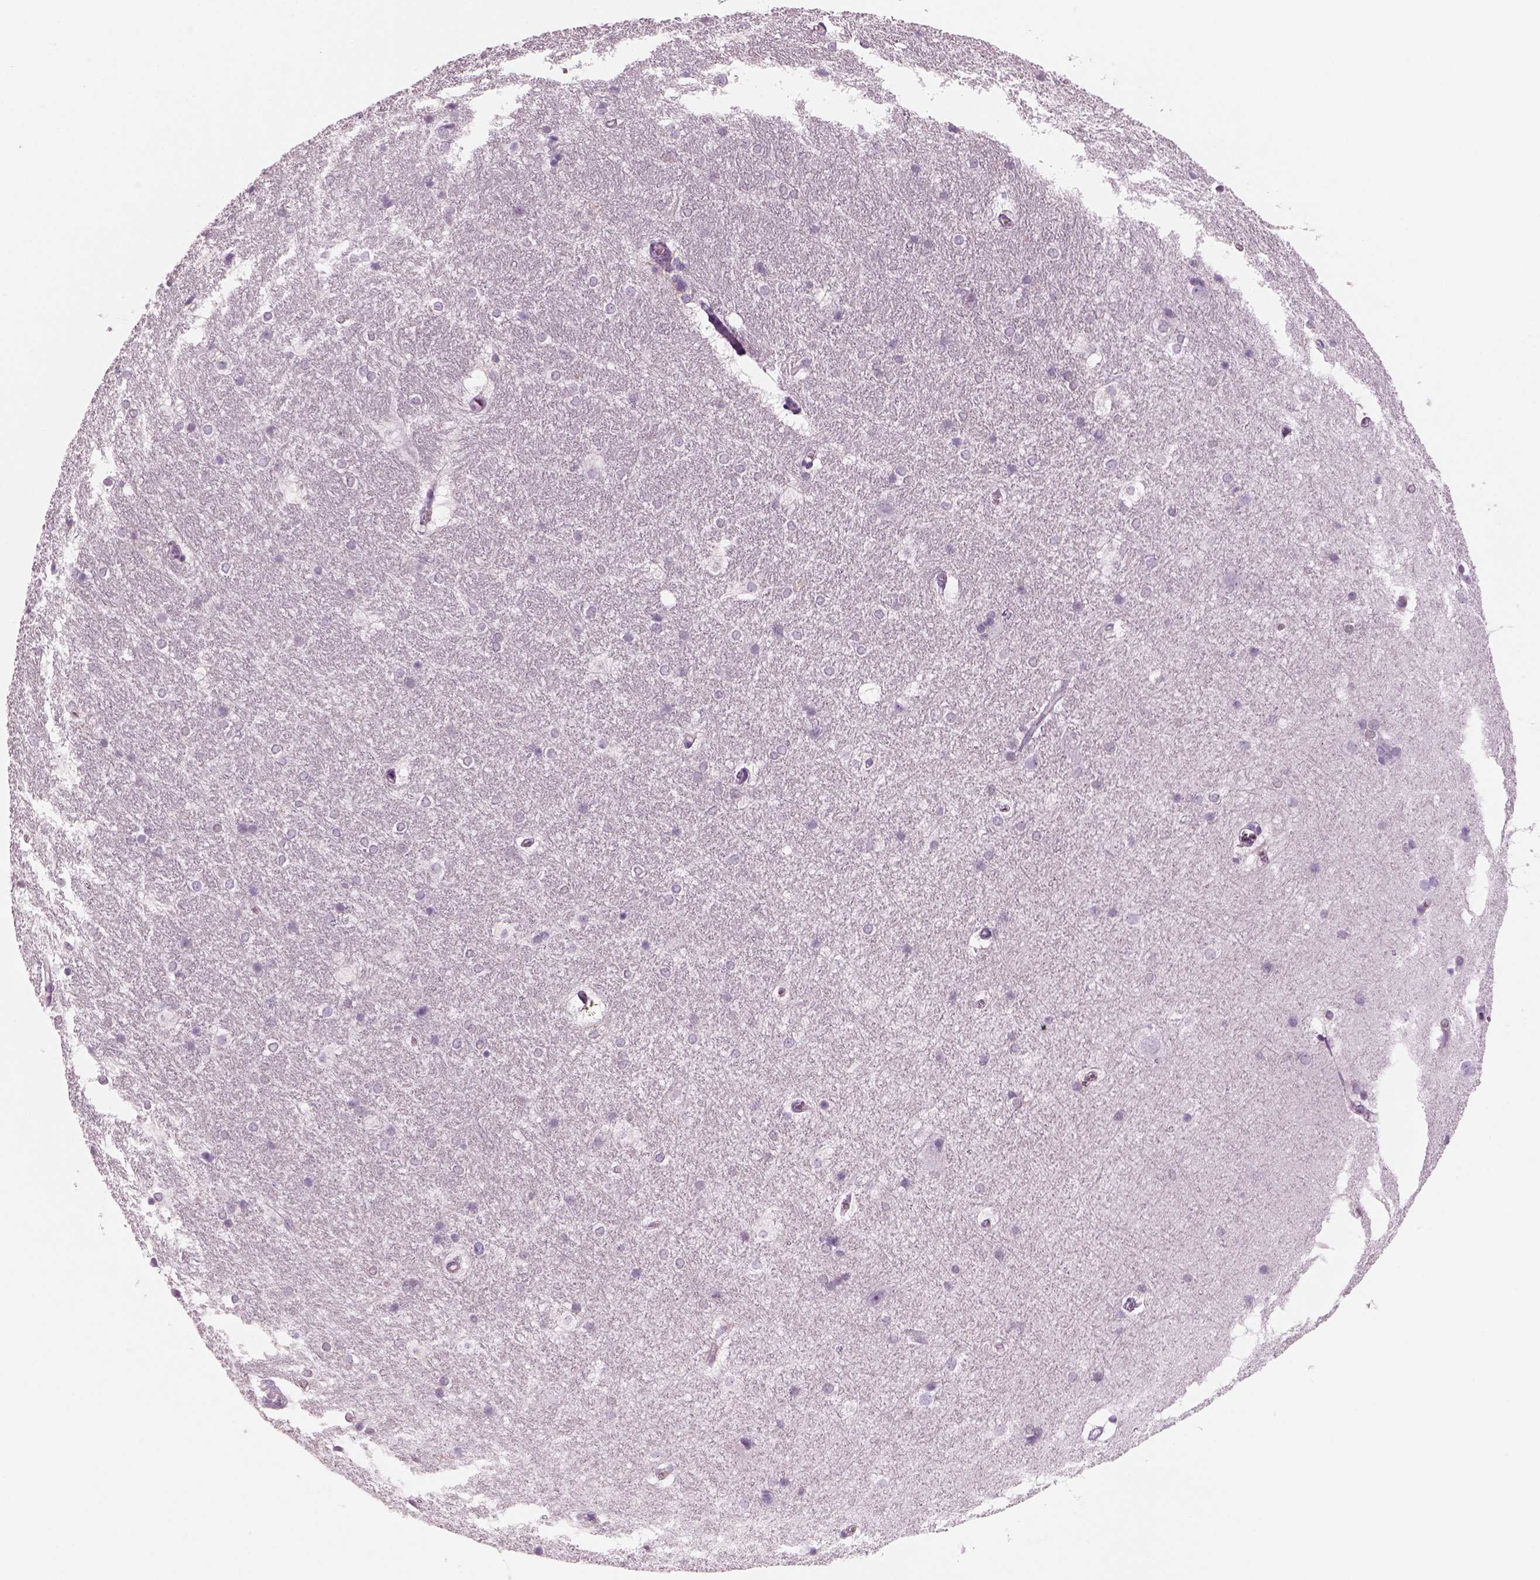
{"staining": {"intensity": "negative", "quantity": "none", "location": "none"}, "tissue": "hippocampus", "cell_type": "Glial cells", "image_type": "normal", "snomed": [{"axis": "morphology", "description": "Normal tissue, NOS"}, {"axis": "topography", "description": "Cerebral cortex"}, {"axis": "topography", "description": "Hippocampus"}], "caption": "IHC image of normal hippocampus stained for a protein (brown), which demonstrates no staining in glial cells. (IHC, brightfield microscopy, high magnification).", "gene": "SLC1A7", "patient": {"sex": "female", "age": 19}}